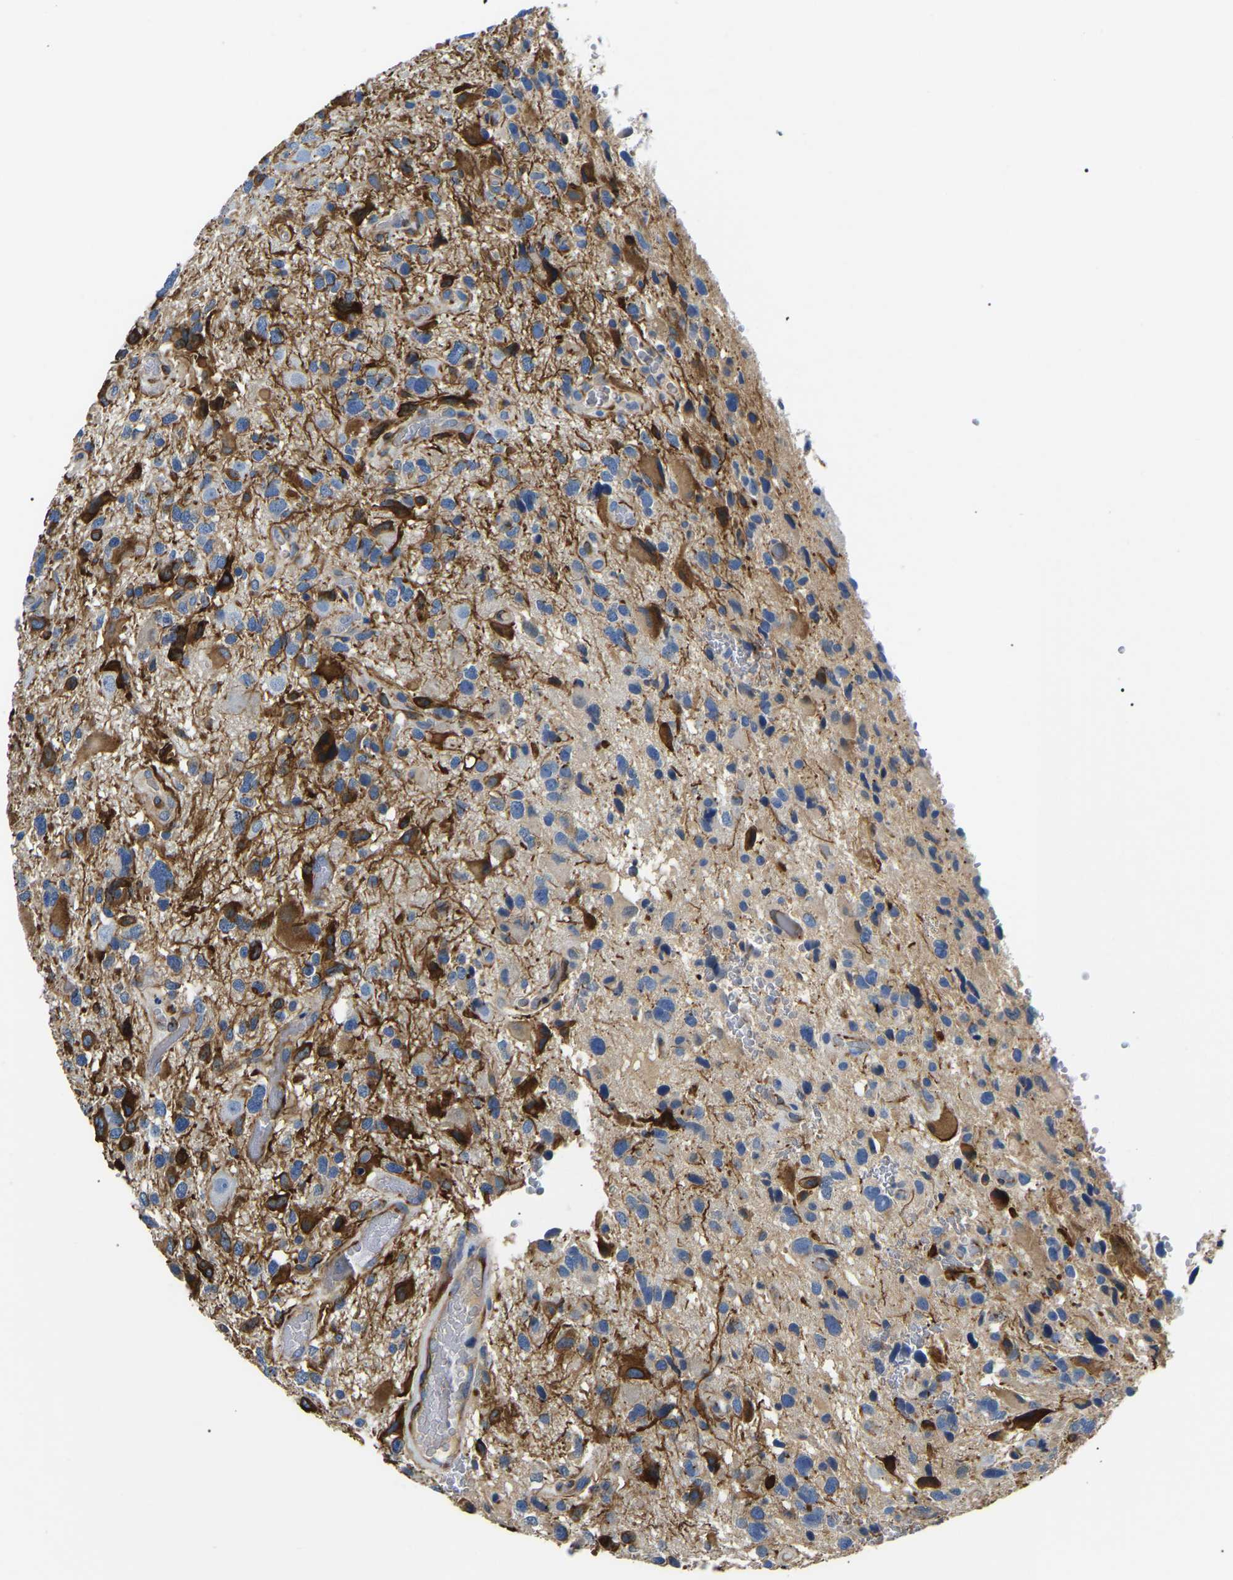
{"staining": {"intensity": "weak", "quantity": "25%-75%", "location": "cytoplasmic/membranous"}, "tissue": "glioma", "cell_type": "Tumor cells", "image_type": "cancer", "snomed": [{"axis": "morphology", "description": "Glioma, malignant, High grade"}, {"axis": "topography", "description": "Brain"}], "caption": "Immunohistochemical staining of high-grade glioma (malignant) demonstrates weak cytoplasmic/membranous protein staining in about 25%-75% of tumor cells.", "gene": "DUSP8", "patient": {"sex": "male", "age": 33}}